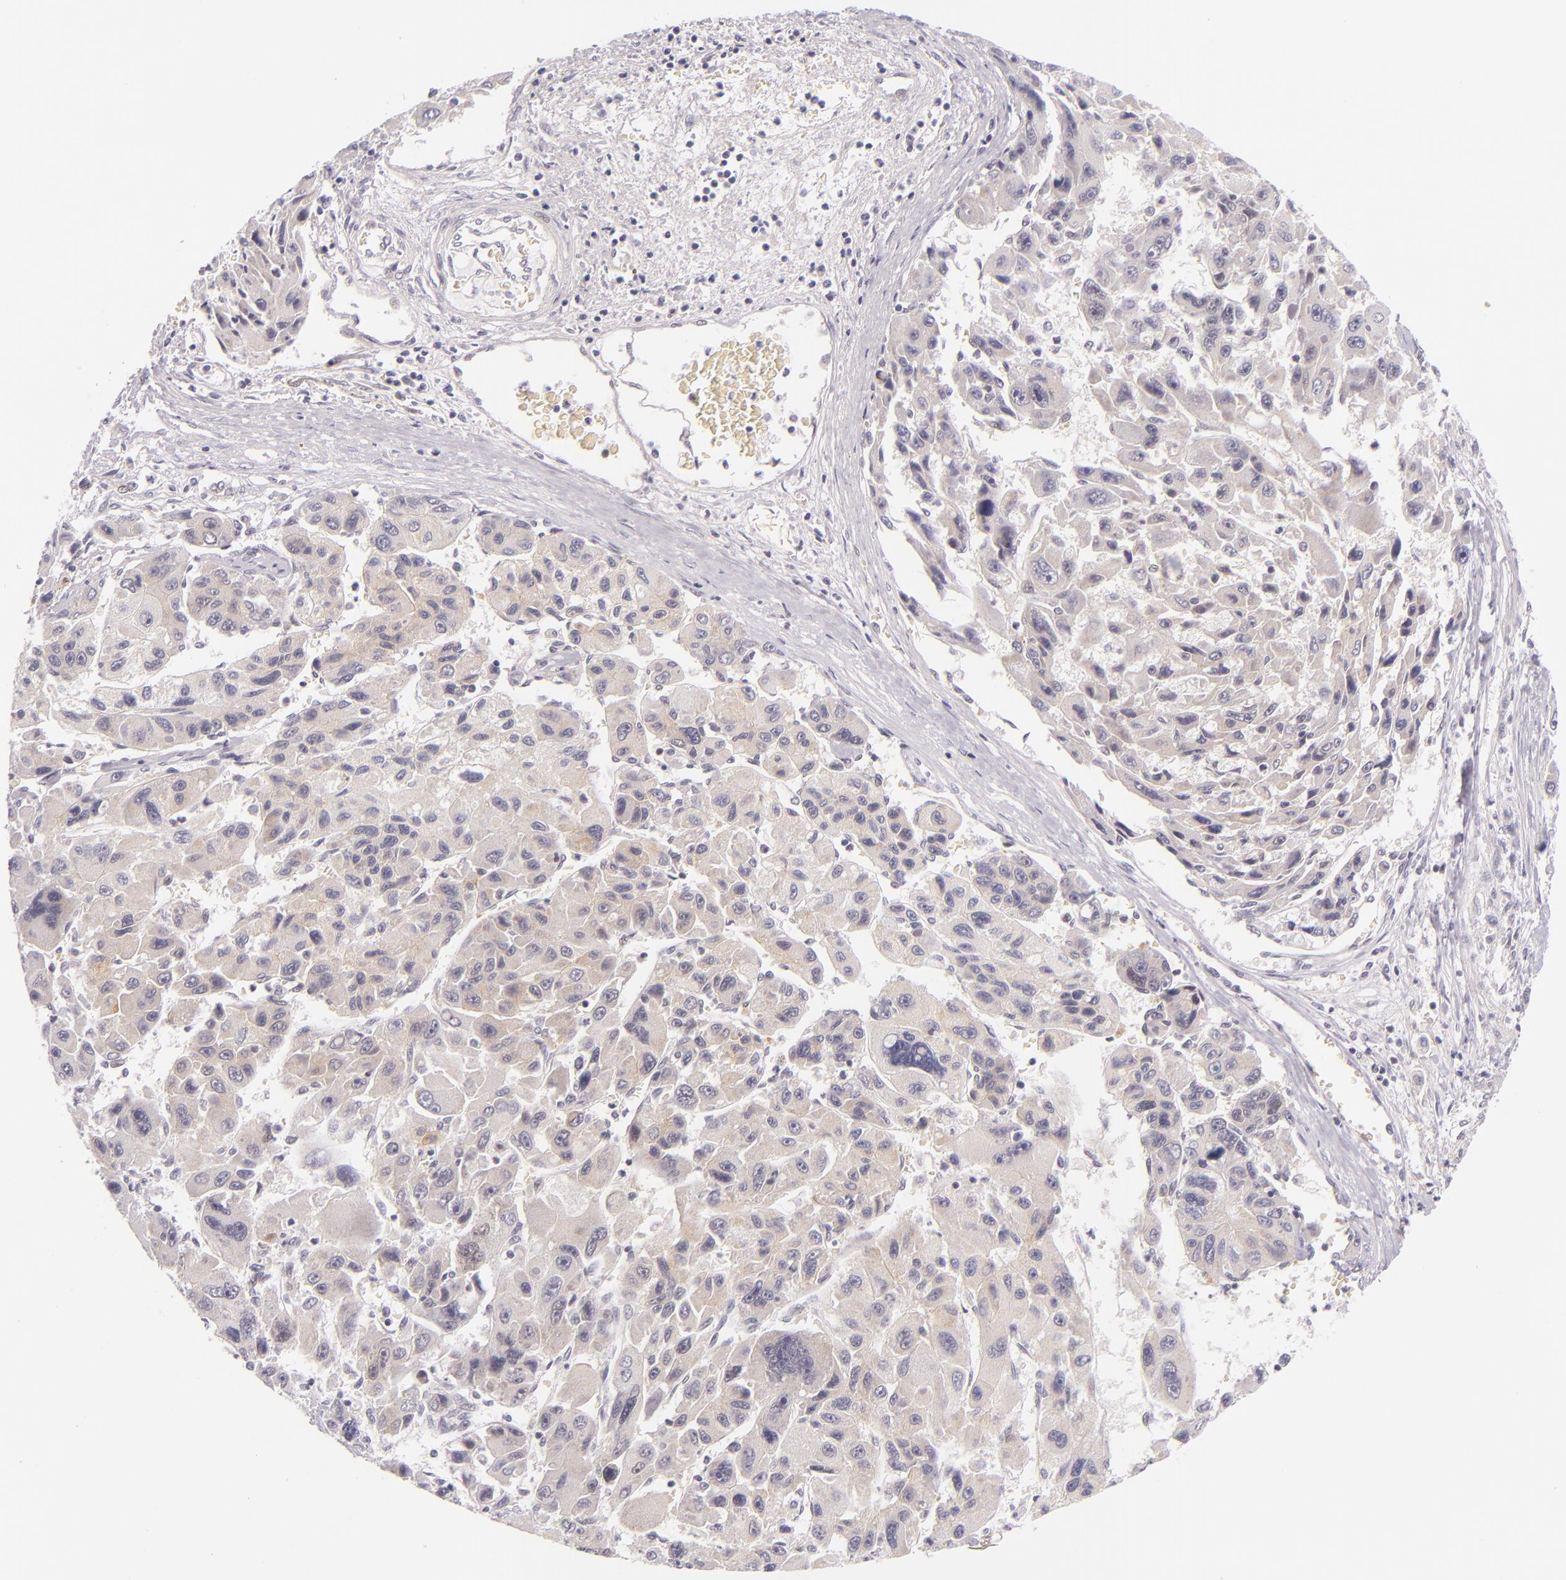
{"staining": {"intensity": "negative", "quantity": "none", "location": "none"}, "tissue": "liver cancer", "cell_type": "Tumor cells", "image_type": "cancer", "snomed": [{"axis": "morphology", "description": "Carcinoma, Hepatocellular, NOS"}, {"axis": "topography", "description": "Liver"}], "caption": "DAB (3,3'-diaminobenzidine) immunohistochemical staining of hepatocellular carcinoma (liver) displays no significant expression in tumor cells.", "gene": "BCL3", "patient": {"sex": "male", "age": 64}}